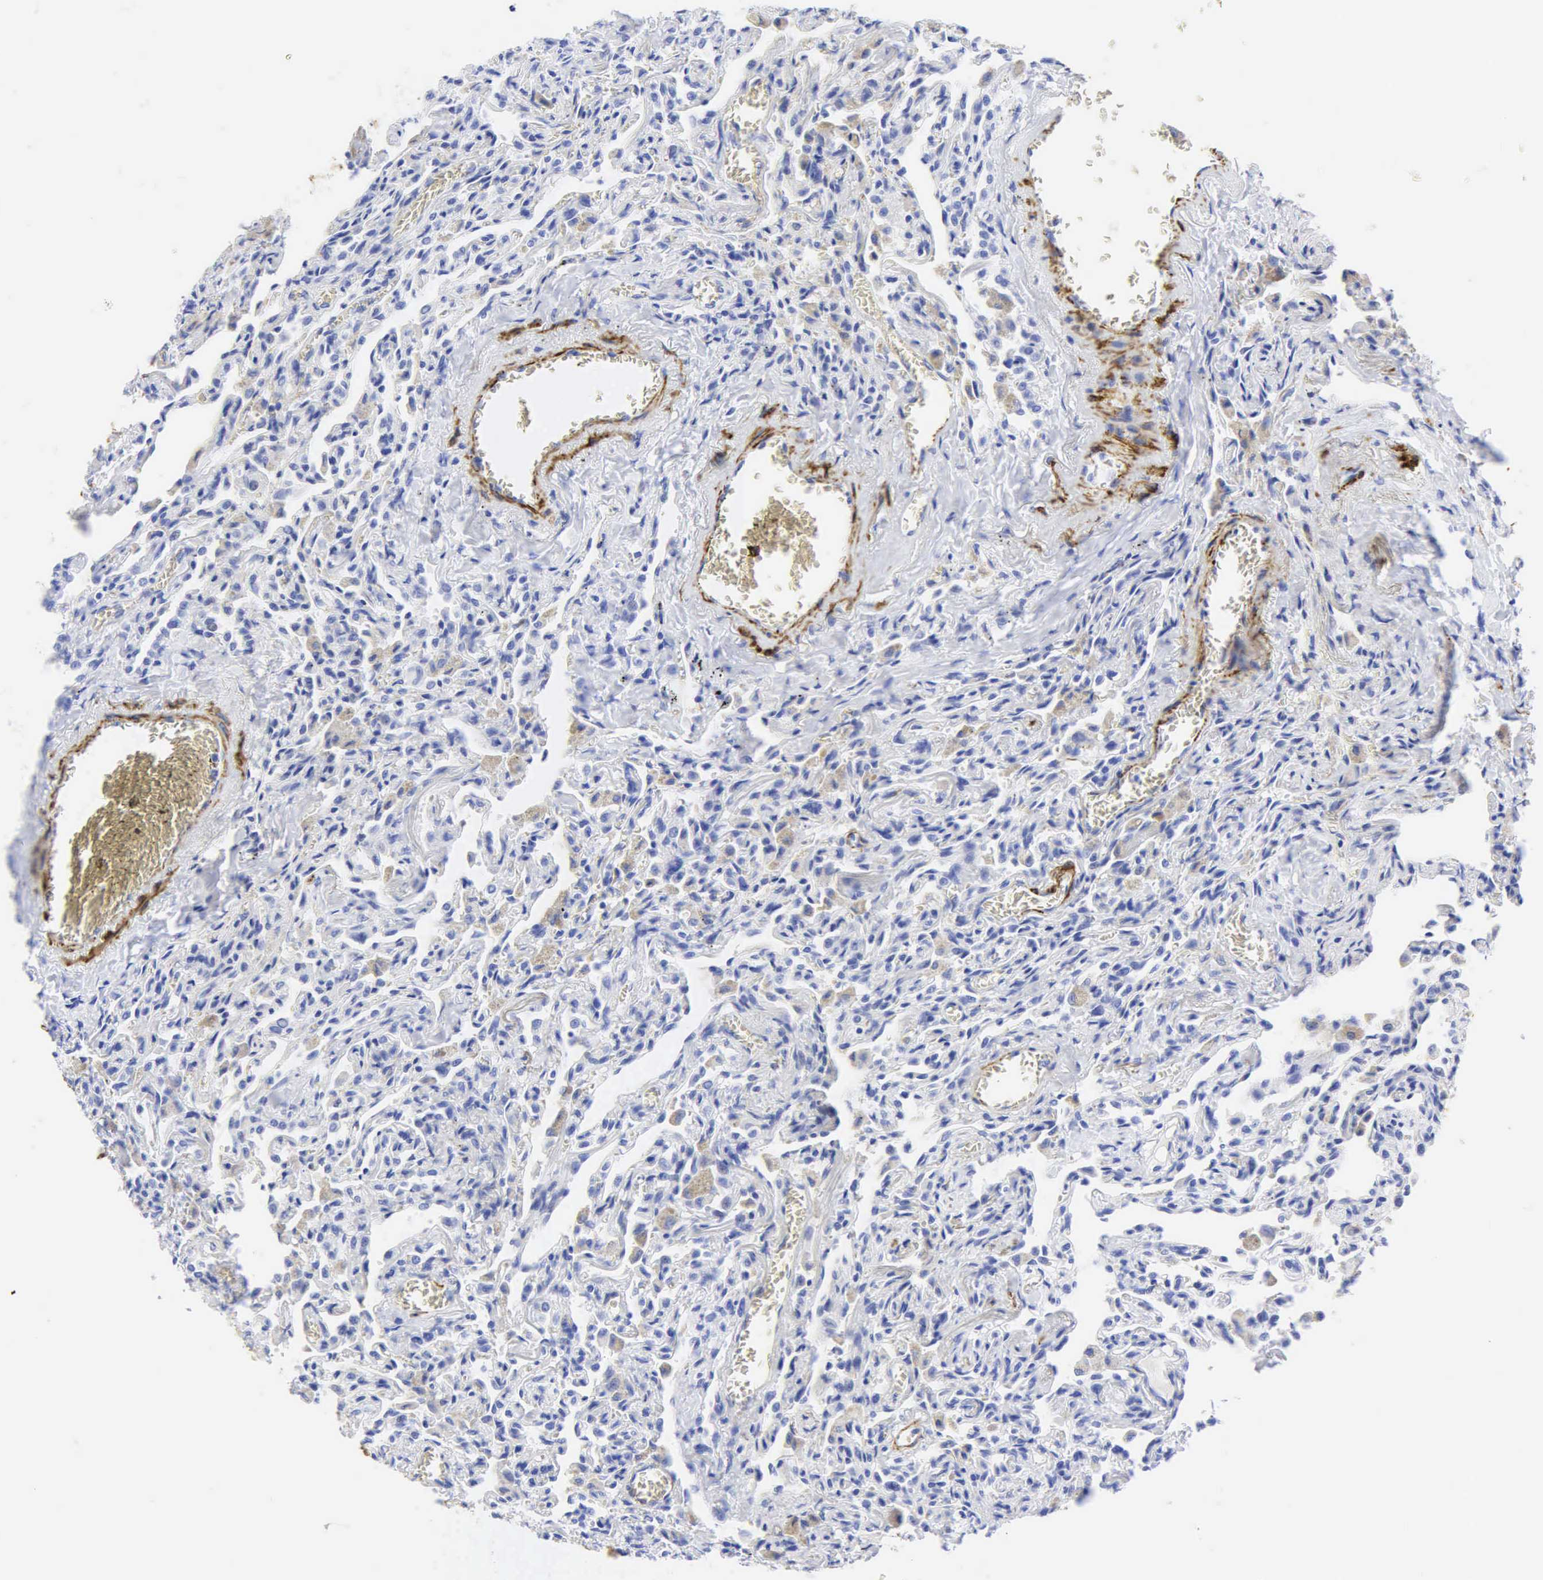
{"staining": {"intensity": "negative", "quantity": "none", "location": "none"}, "tissue": "lung", "cell_type": "Alveolar cells", "image_type": "normal", "snomed": [{"axis": "morphology", "description": "Normal tissue, NOS"}, {"axis": "topography", "description": "Lung"}], "caption": "DAB (3,3'-diaminobenzidine) immunohistochemical staining of unremarkable lung reveals no significant expression in alveolar cells.", "gene": "DES", "patient": {"sex": "male", "age": 73}}